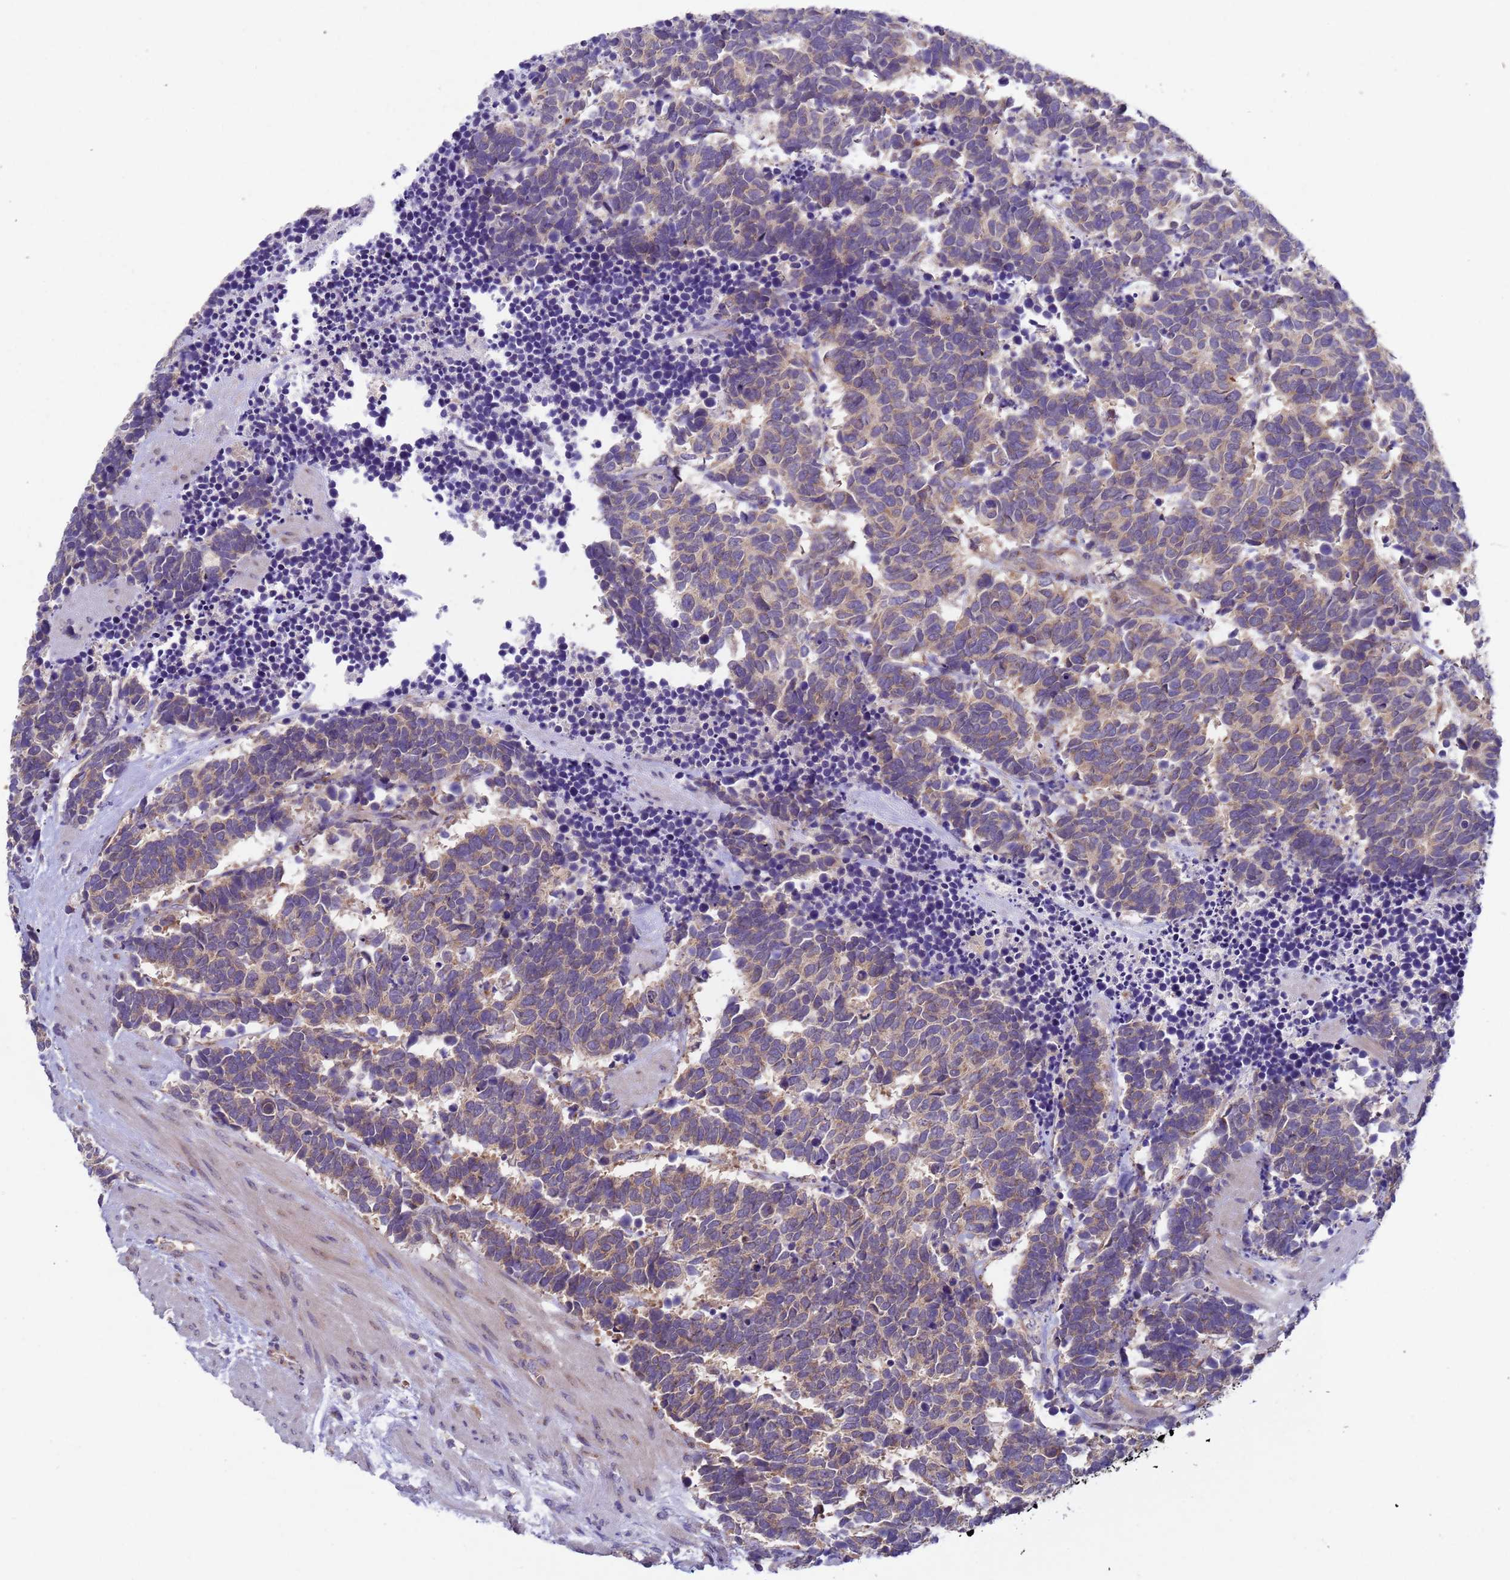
{"staining": {"intensity": "weak", "quantity": "25%-75%", "location": "cytoplasmic/membranous"}, "tissue": "carcinoid", "cell_type": "Tumor cells", "image_type": "cancer", "snomed": [{"axis": "morphology", "description": "Carcinoma, NOS"}, {"axis": "morphology", "description": "Carcinoid, malignant, NOS"}, {"axis": "topography", "description": "Prostate"}], "caption": "There is low levels of weak cytoplasmic/membranous expression in tumor cells of carcinoma, as demonstrated by immunohistochemical staining (brown color).", "gene": "DCAF12L2", "patient": {"sex": "male", "age": 57}}